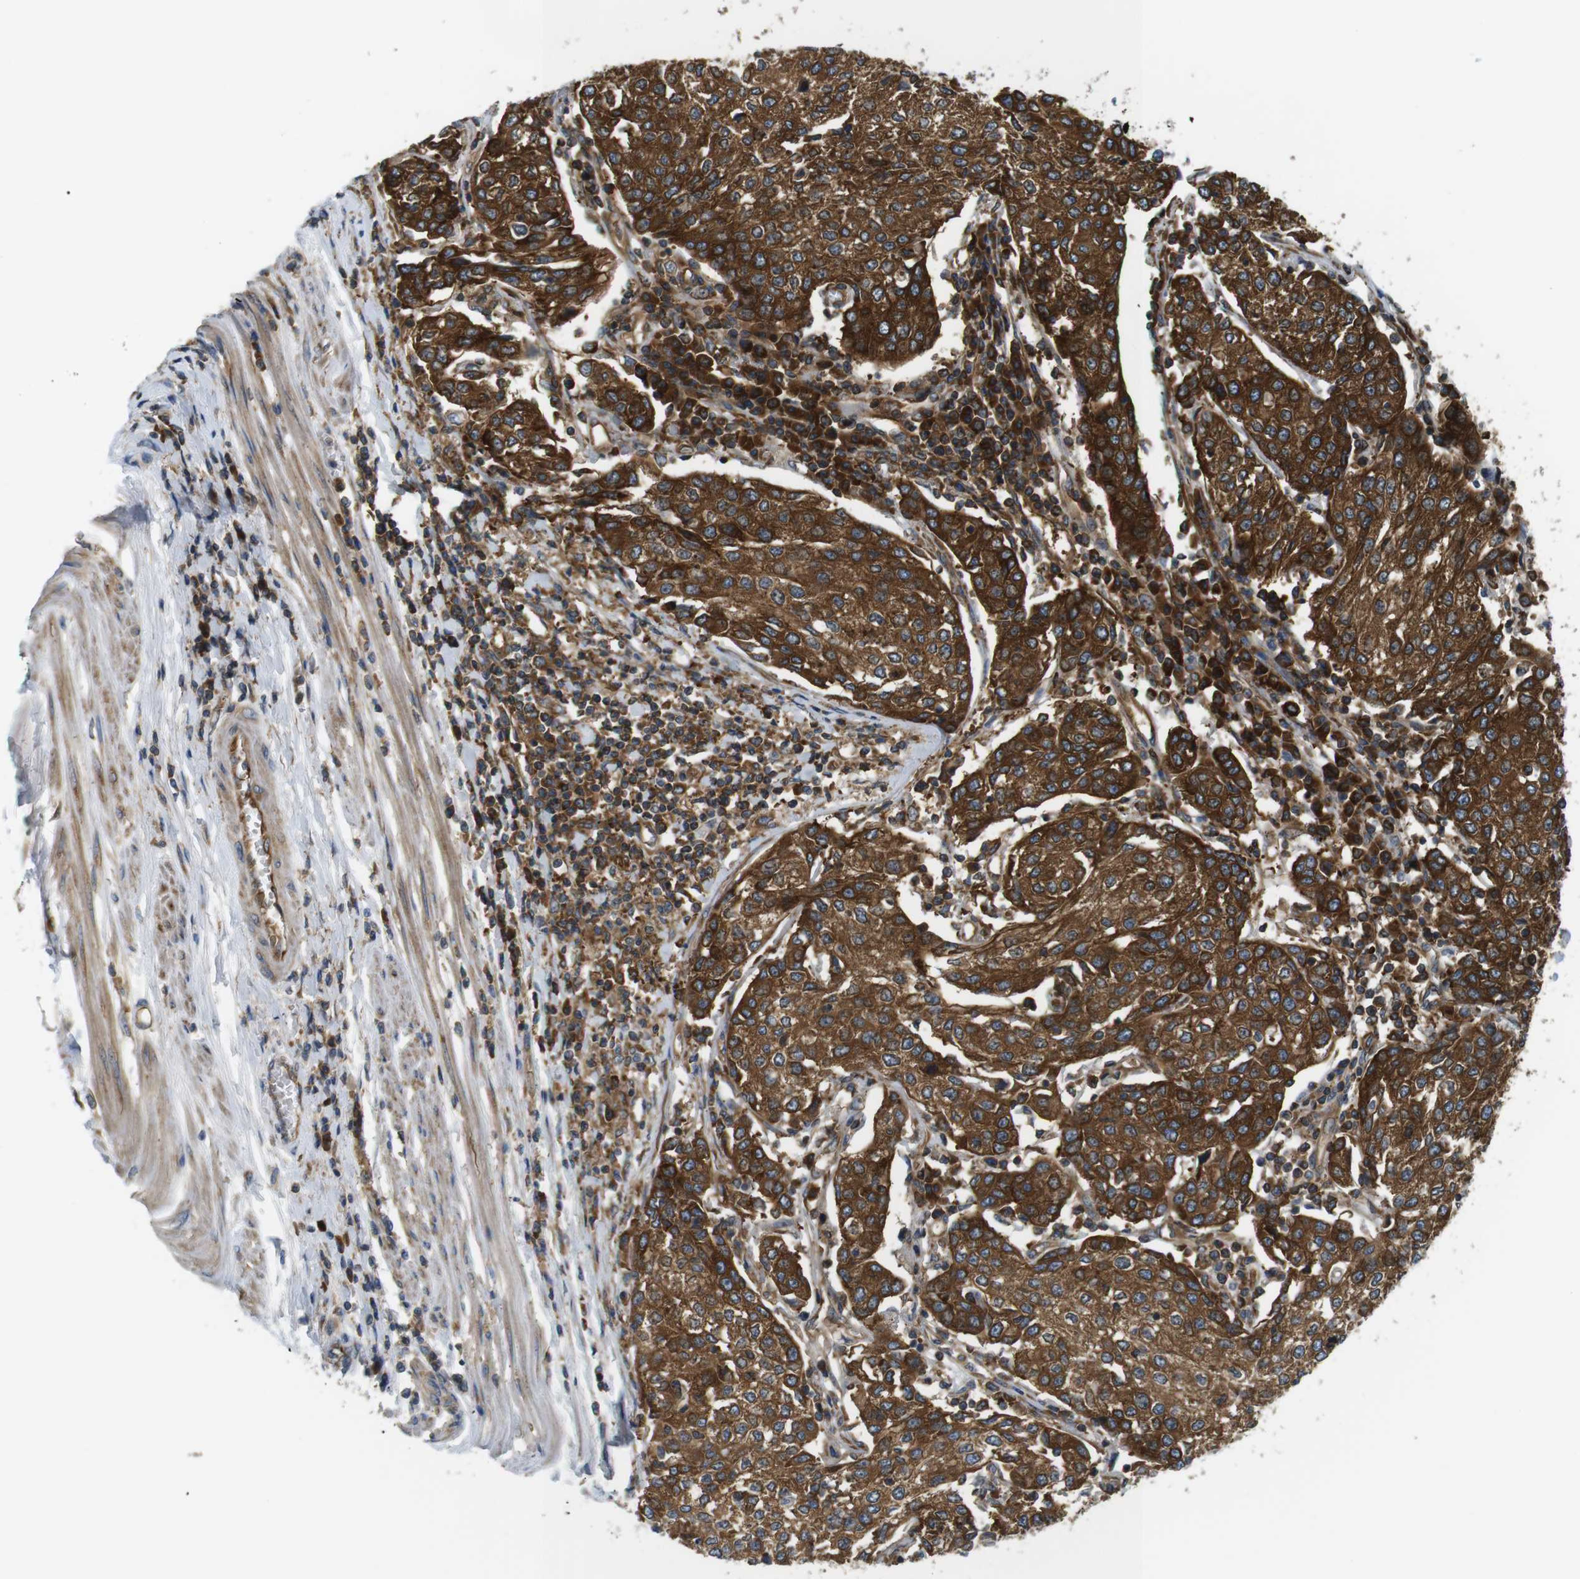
{"staining": {"intensity": "strong", "quantity": ">75%", "location": "cytoplasmic/membranous"}, "tissue": "urothelial cancer", "cell_type": "Tumor cells", "image_type": "cancer", "snomed": [{"axis": "morphology", "description": "Urothelial carcinoma, High grade"}, {"axis": "topography", "description": "Urinary bladder"}], "caption": "A histopathology image showing strong cytoplasmic/membranous staining in about >75% of tumor cells in urothelial carcinoma (high-grade), as visualized by brown immunohistochemical staining.", "gene": "TSC1", "patient": {"sex": "female", "age": 85}}